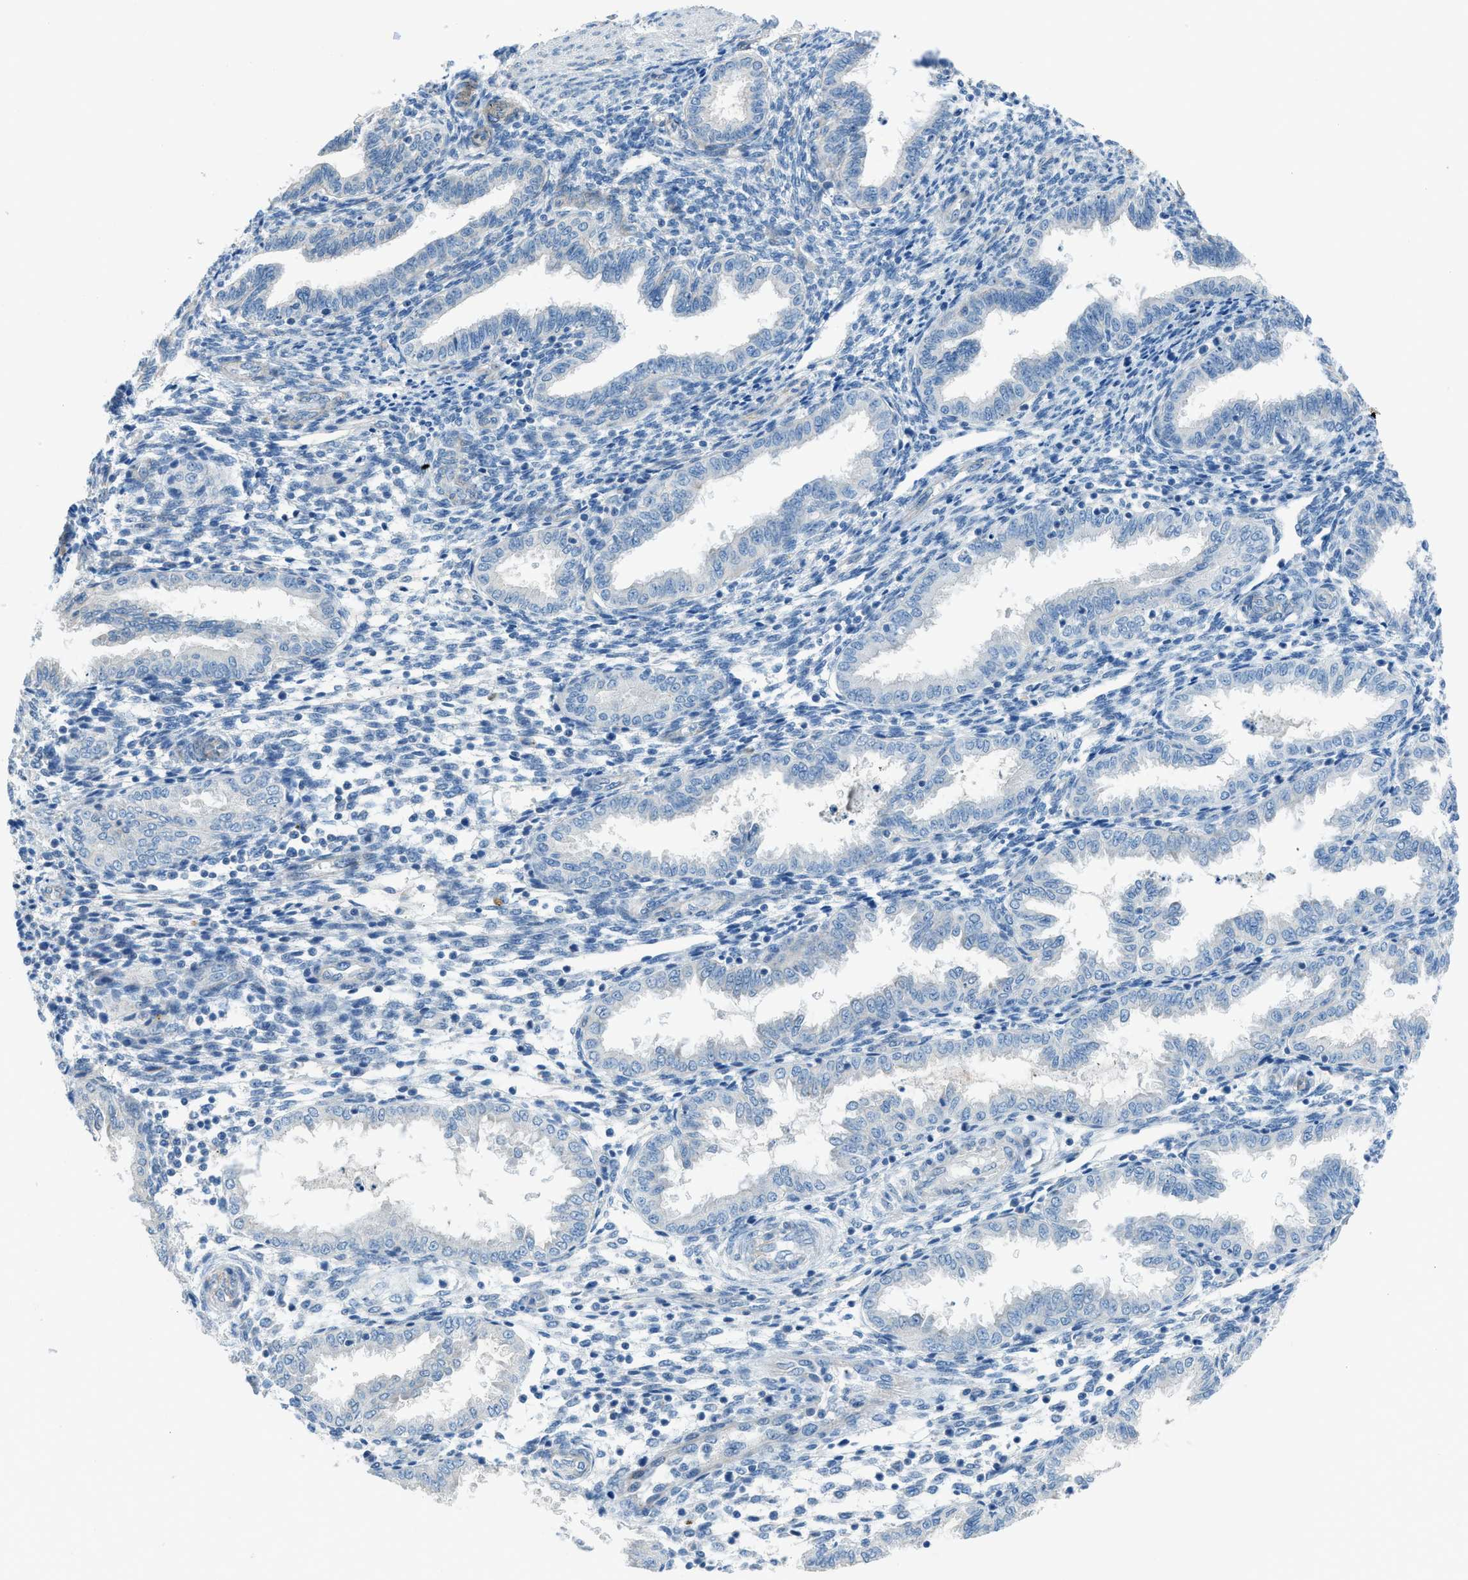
{"staining": {"intensity": "weak", "quantity": "<25%", "location": "cytoplasmic/membranous"}, "tissue": "endometrium", "cell_type": "Cells in endometrial stroma", "image_type": "normal", "snomed": [{"axis": "morphology", "description": "Normal tissue, NOS"}, {"axis": "topography", "description": "Endometrium"}], "caption": "Histopathology image shows no protein positivity in cells in endometrial stroma of normal endometrium. Nuclei are stained in blue.", "gene": "PRKN", "patient": {"sex": "female", "age": 33}}